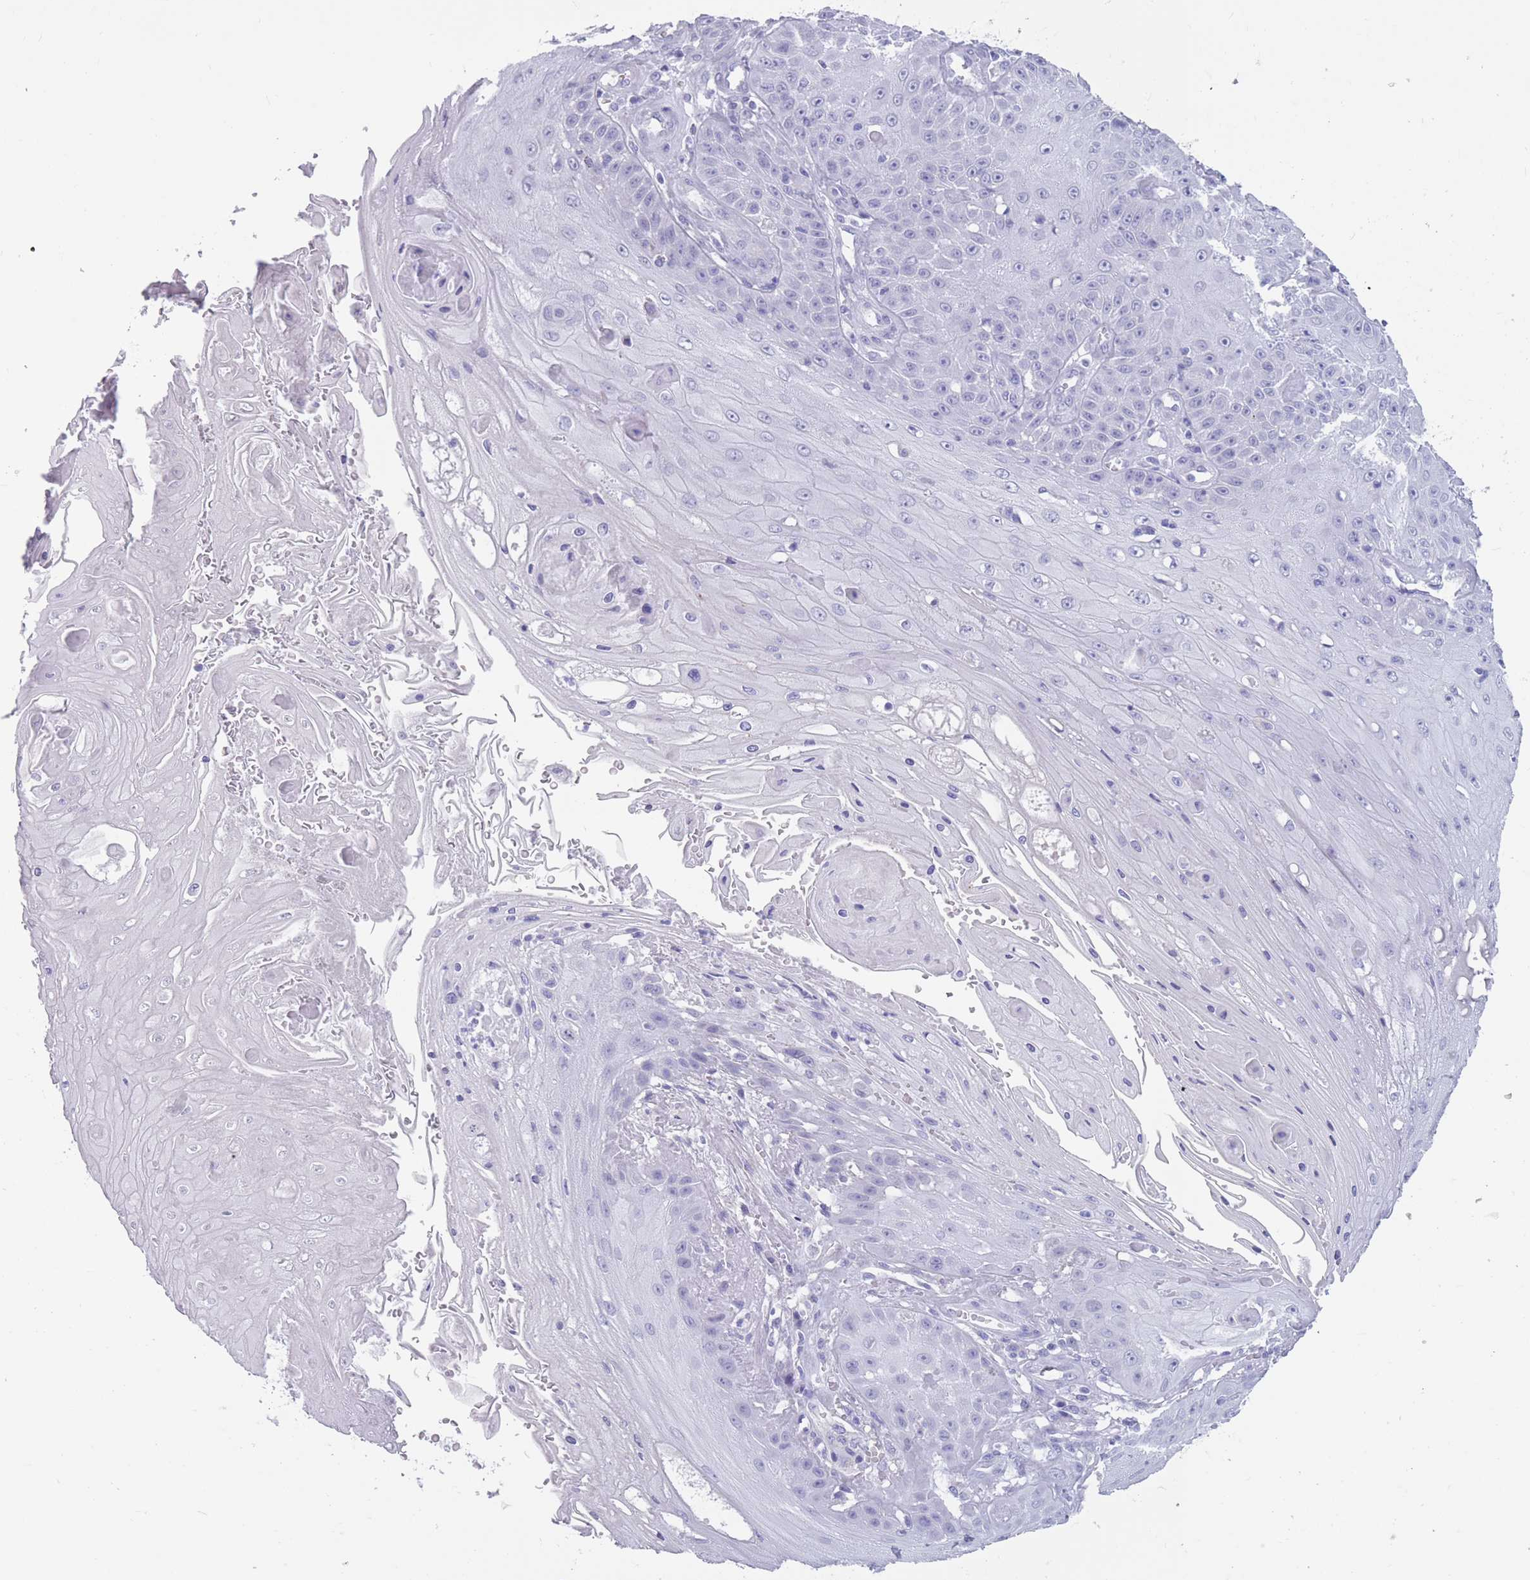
{"staining": {"intensity": "negative", "quantity": "none", "location": "none"}, "tissue": "skin cancer", "cell_type": "Tumor cells", "image_type": "cancer", "snomed": [{"axis": "morphology", "description": "Squamous cell carcinoma, NOS"}, {"axis": "topography", "description": "Skin"}], "caption": "Skin cancer stained for a protein using IHC exhibits no staining tumor cells.", "gene": "DPYD", "patient": {"sex": "male", "age": 70}}